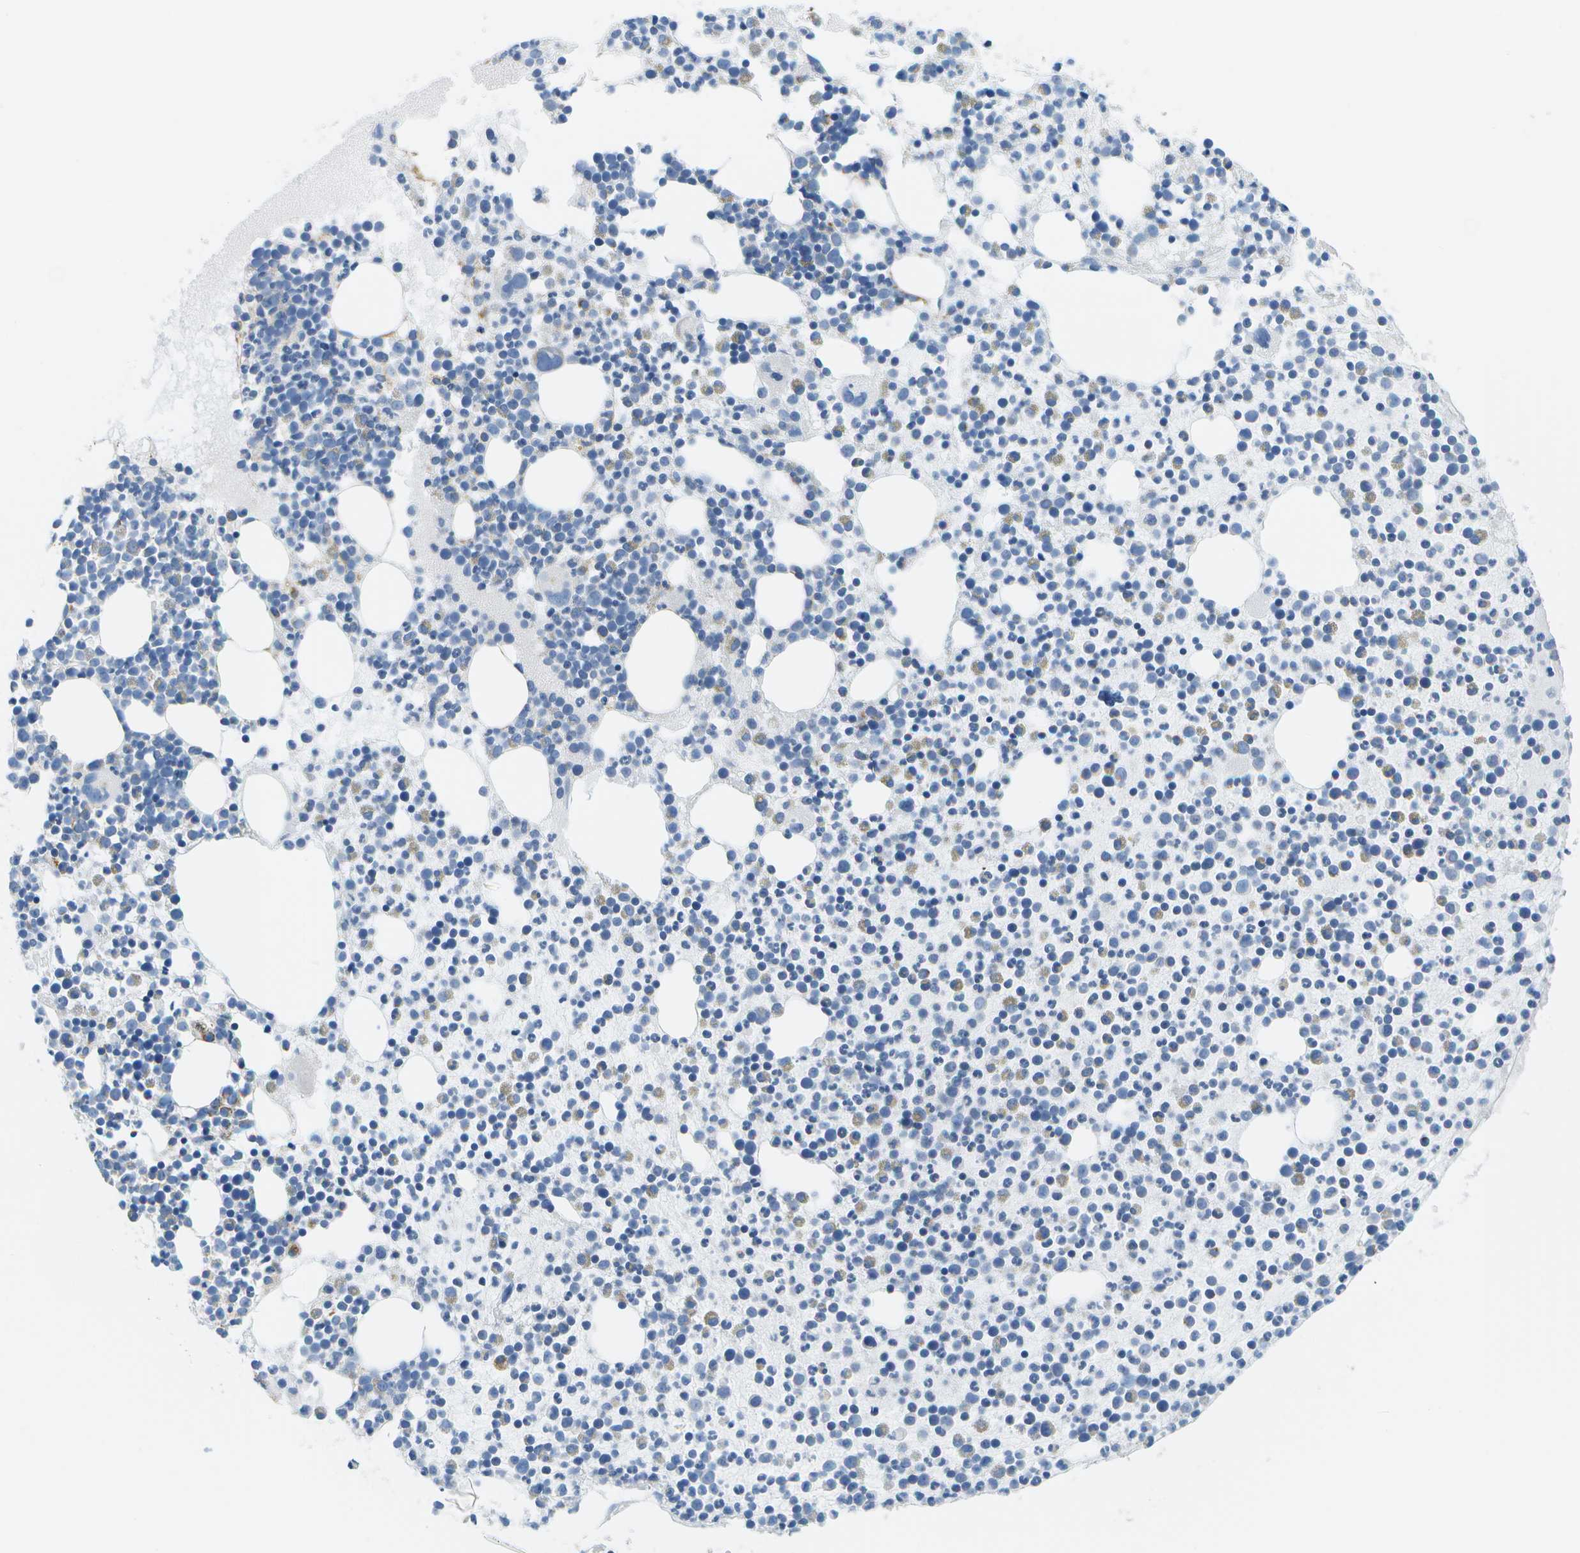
{"staining": {"intensity": "weak", "quantity": "<25%", "location": "cytoplasmic/membranous"}, "tissue": "bone marrow", "cell_type": "Hematopoietic cells", "image_type": "normal", "snomed": [{"axis": "morphology", "description": "Normal tissue, NOS"}, {"axis": "morphology", "description": "Inflammation, NOS"}, {"axis": "topography", "description": "Bone marrow"}], "caption": "Immunohistochemistry photomicrograph of unremarkable bone marrow: bone marrow stained with DAB (3,3'-diaminobenzidine) exhibits no significant protein expression in hematopoietic cells. (DAB immunohistochemistry with hematoxylin counter stain).", "gene": "PTGIS", "patient": {"sex": "male", "age": 58}}